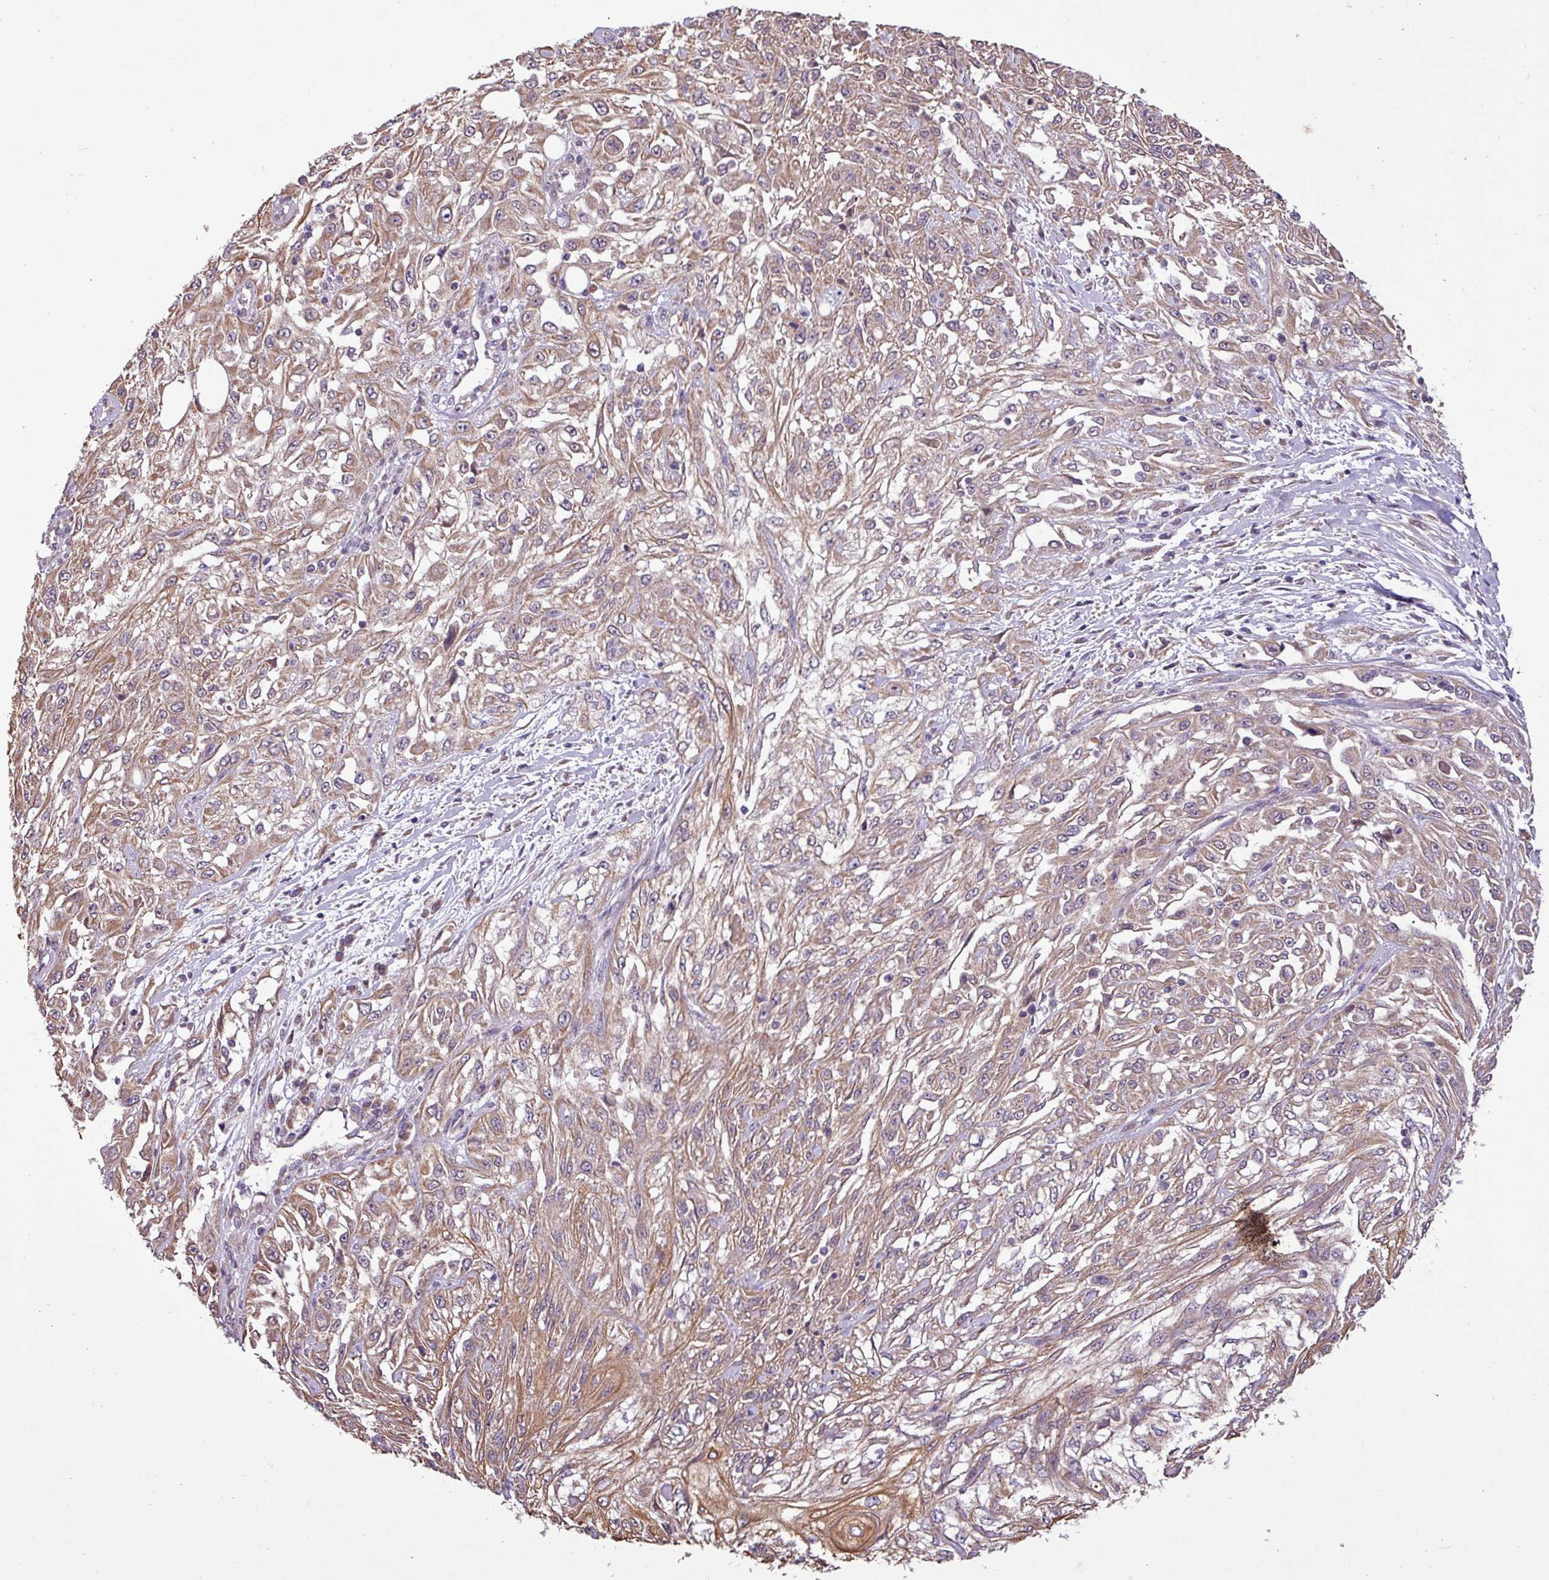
{"staining": {"intensity": "moderate", "quantity": ">75%", "location": "cytoplasmic/membranous"}, "tissue": "skin cancer", "cell_type": "Tumor cells", "image_type": "cancer", "snomed": [{"axis": "morphology", "description": "Squamous cell carcinoma, NOS"}, {"axis": "morphology", "description": "Squamous cell carcinoma, metastatic, NOS"}, {"axis": "topography", "description": "Skin"}, {"axis": "topography", "description": "Lymph node"}], "caption": "A histopathology image showing moderate cytoplasmic/membranous staining in about >75% of tumor cells in skin cancer, as visualized by brown immunohistochemical staining.", "gene": "TIMM10B", "patient": {"sex": "male", "age": 75}}